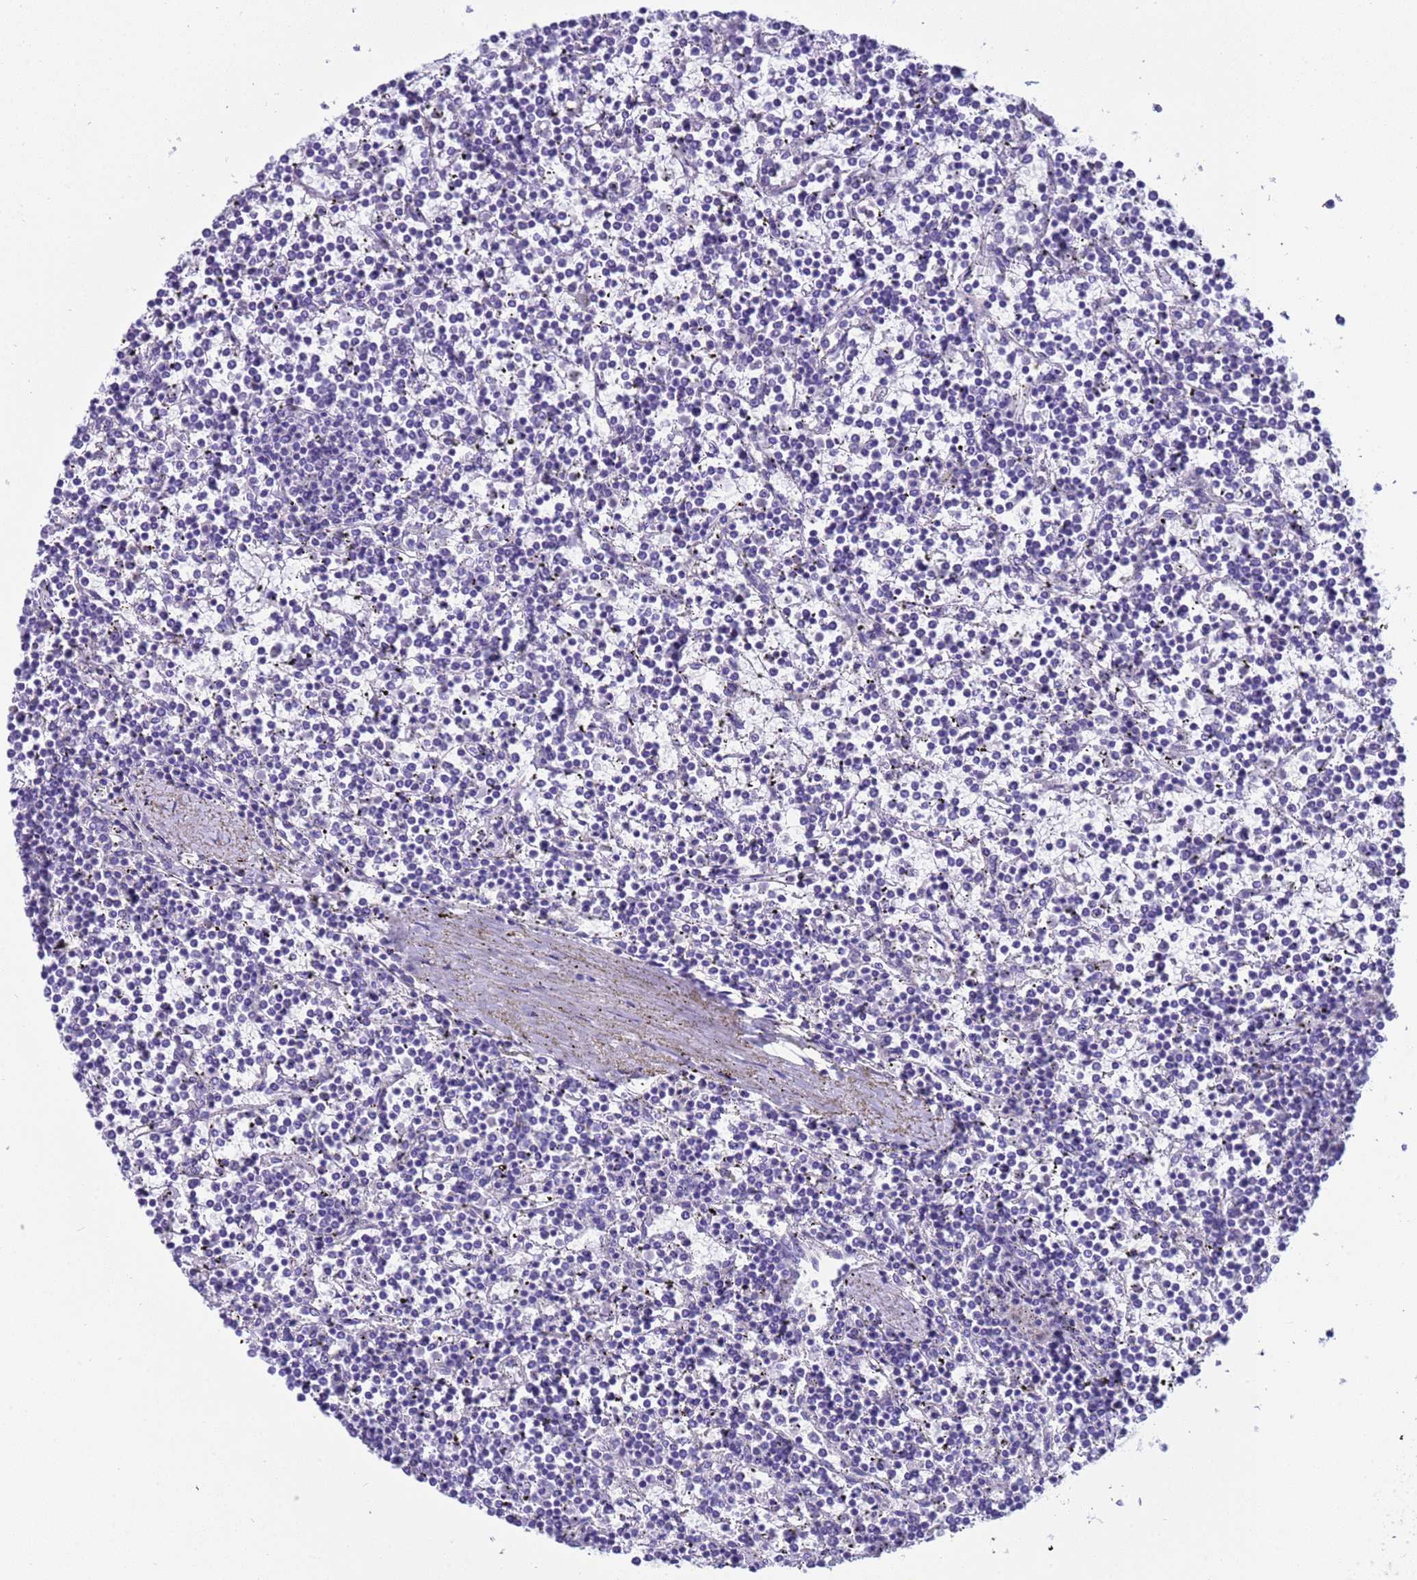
{"staining": {"intensity": "negative", "quantity": "none", "location": "none"}, "tissue": "lymphoma", "cell_type": "Tumor cells", "image_type": "cancer", "snomed": [{"axis": "morphology", "description": "Malignant lymphoma, non-Hodgkin's type, Low grade"}, {"axis": "topography", "description": "Spleen"}], "caption": "DAB (3,3'-diaminobenzidine) immunohistochemical staining of lymphoma exhibits no significant positivity in tumor cells. (DAB IHC with hematoxylin counter stain).", "gene": "CKM", "patient": {"sex": "female", "age": 19}}